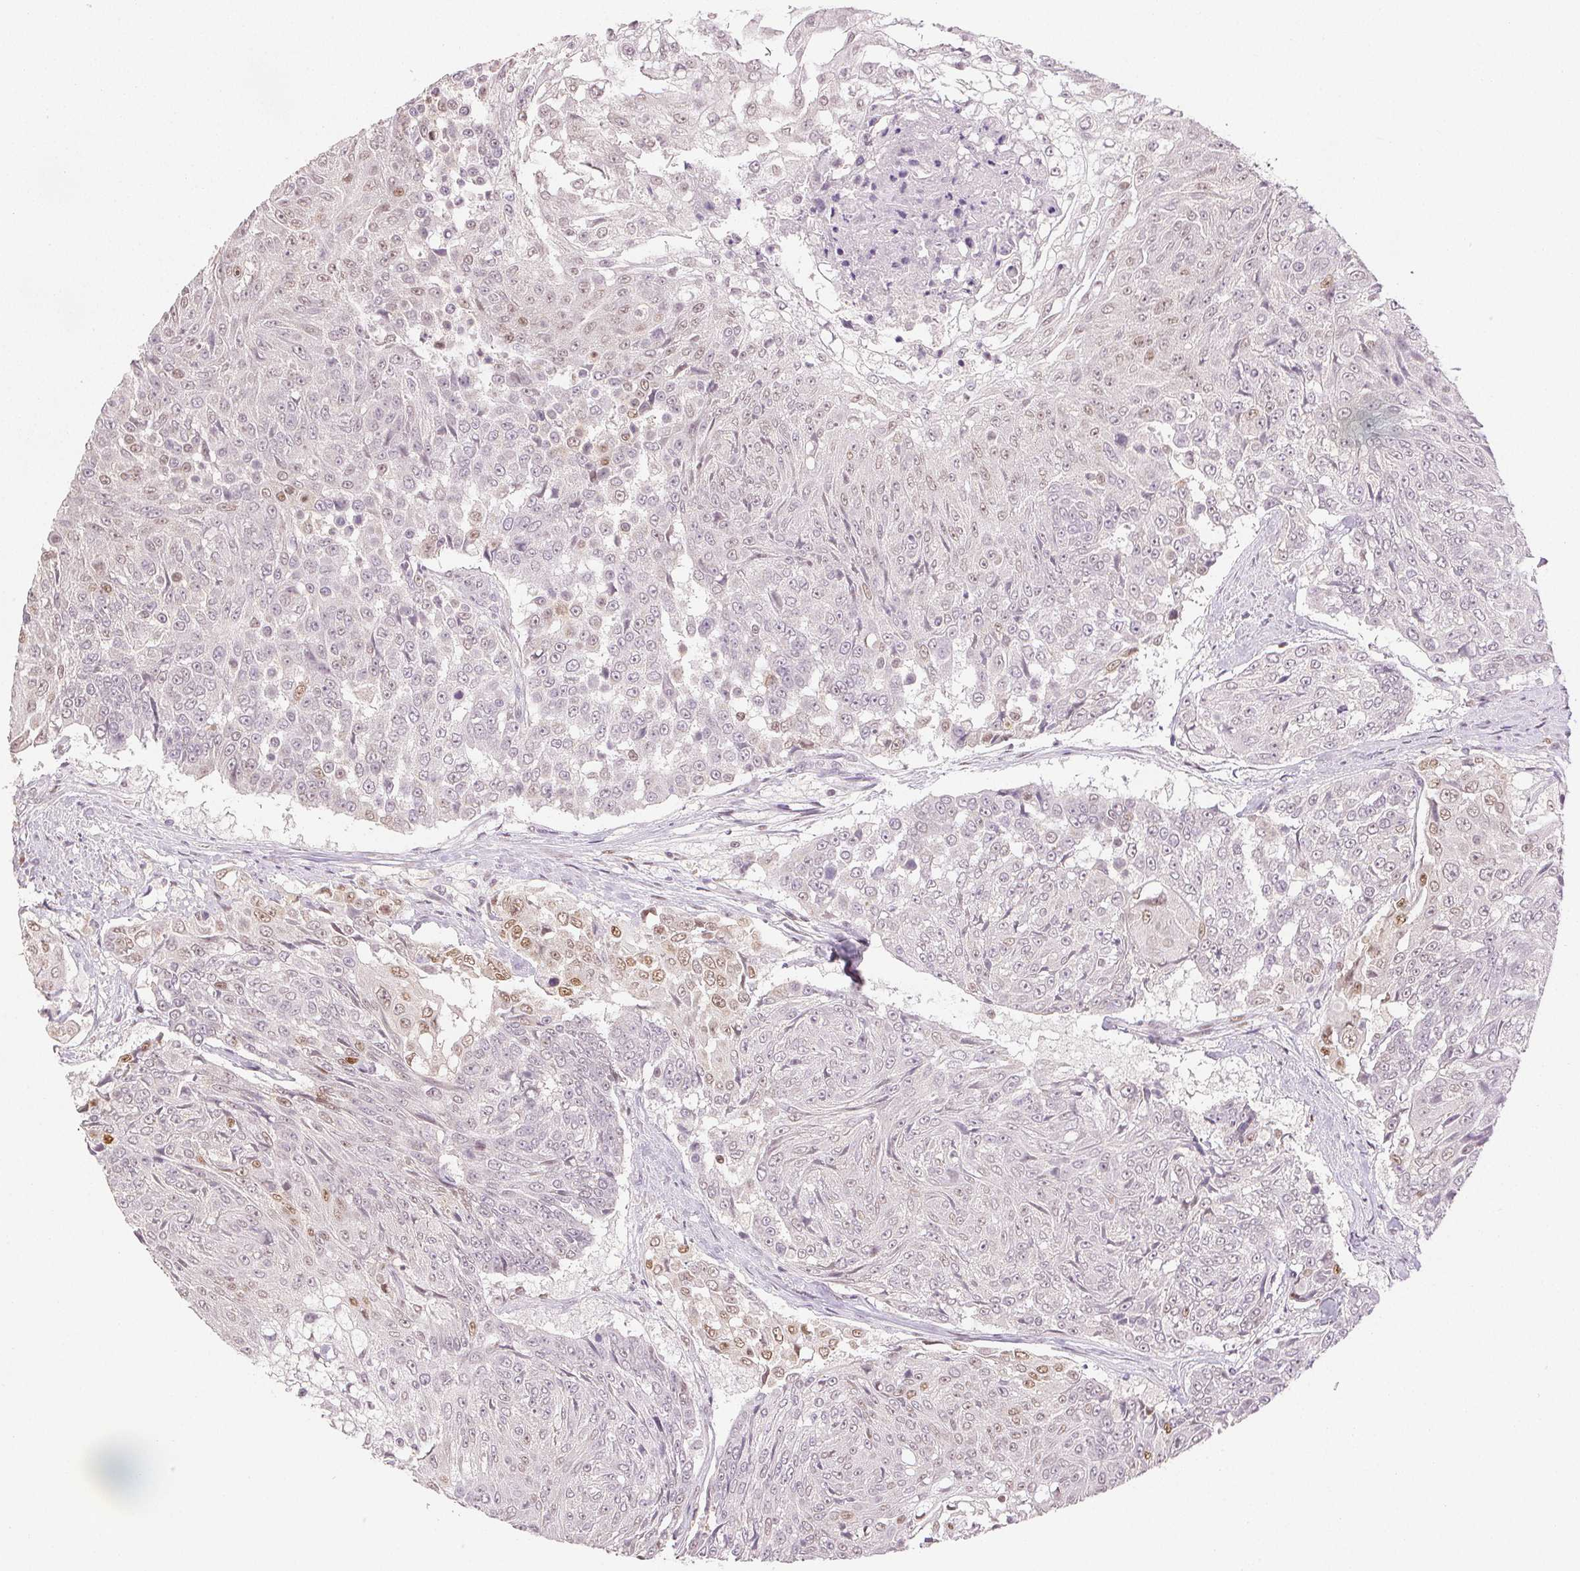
{"staining": {"intensity": "moderate", "quantity": "<25%", "location": "nuclear"}, "tissue": "urothelial cancer", "cell_type": "Tumor cells", "image_type": "cancer", "snomed": [{"axis": "morphology", "description": "Urothelial carcinoma, High grade"}, {"axis": "topography", "description": "Urinary bladder"}], "caption": "An immunohistochemistry (IHC) micrograph of neoplastic tissue is shown. Protein staining in brown labels moderate nuclear positivity in high-grade urothelial carcinoma within tumor cells.", "gene": "RUNX2", "patient": {"sex": "female", "age": 63}}